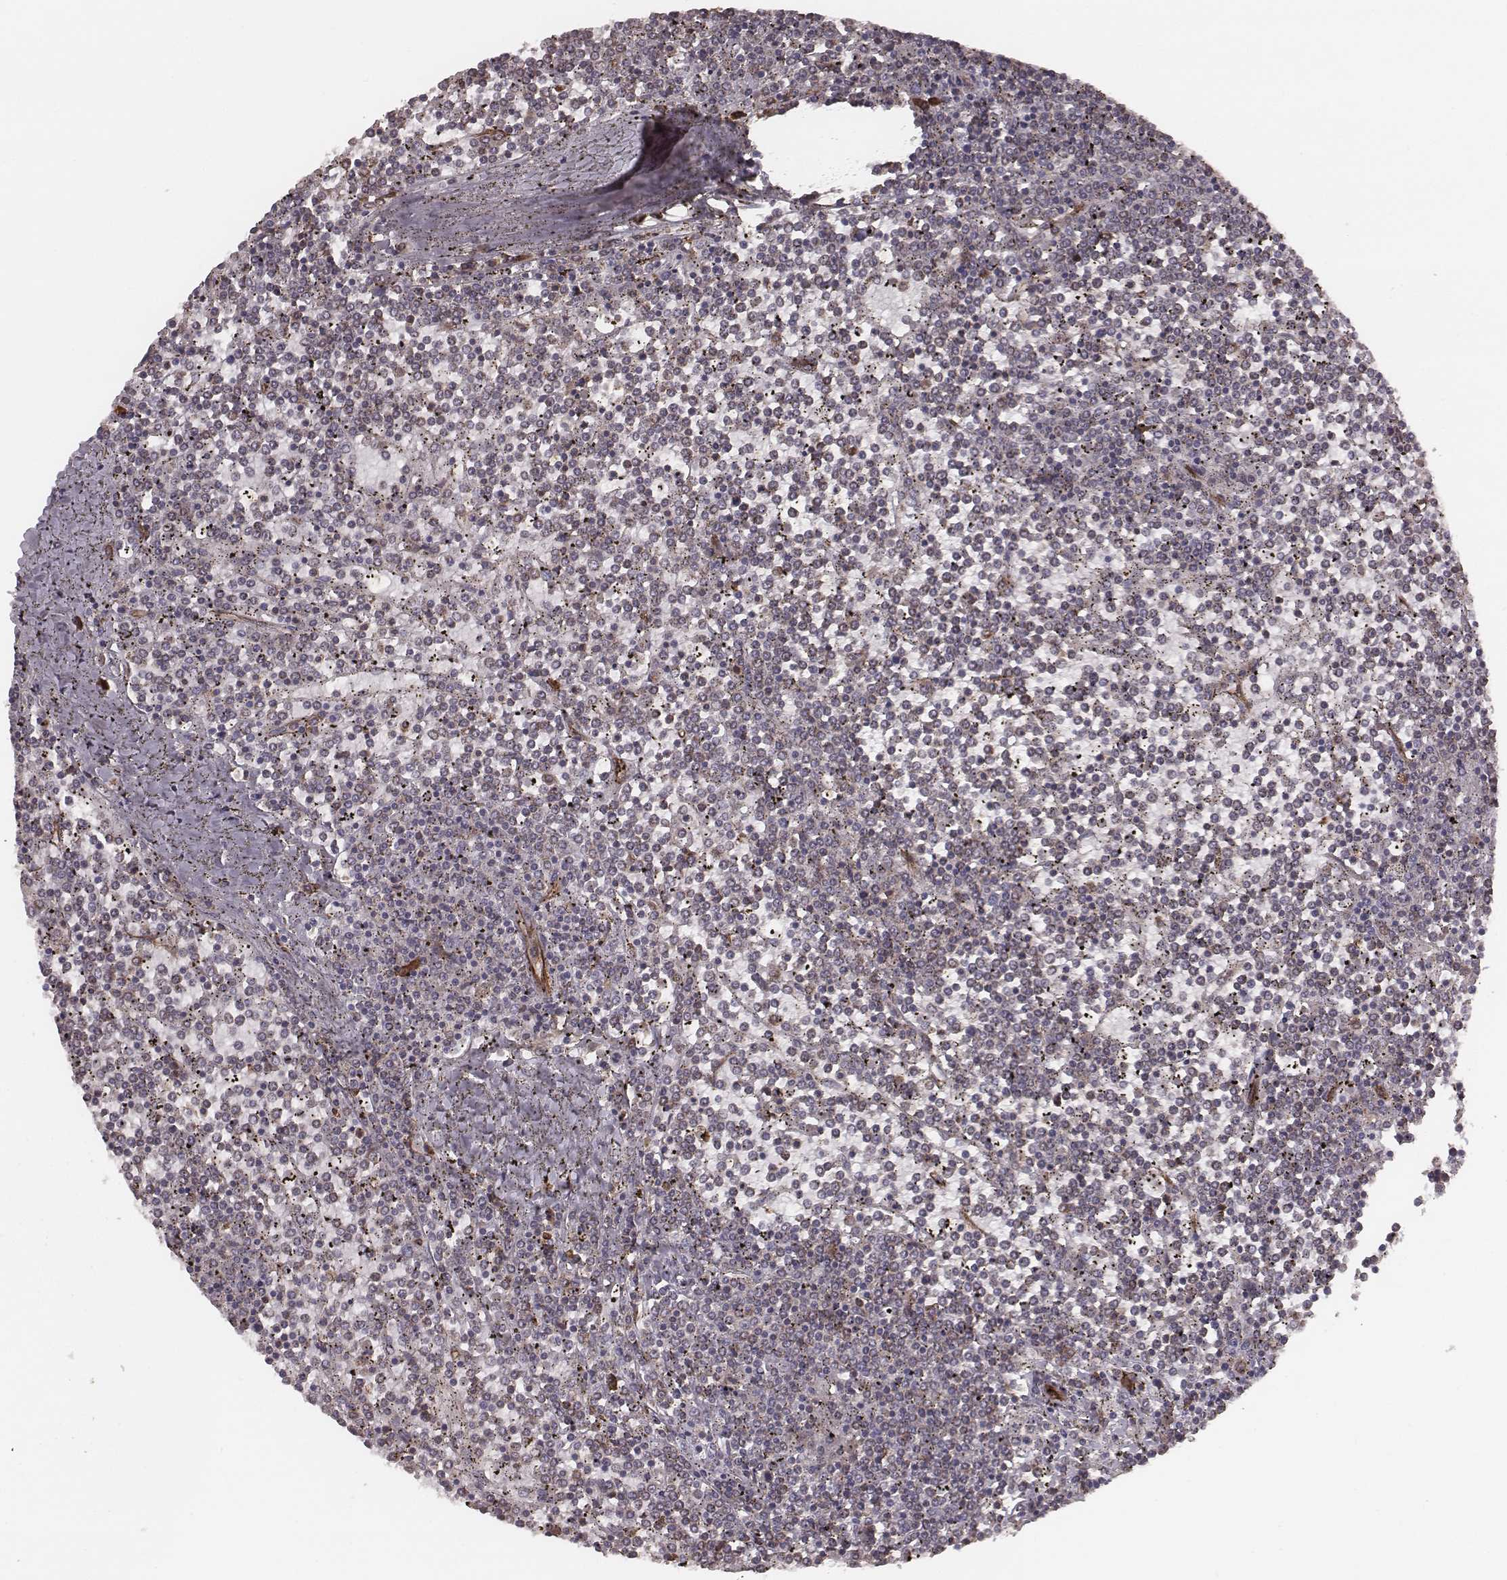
{"staining": {"intensity": "negative", "quantity": "none", "location": "none"}, "tissue": "lymphoma", "cell_type": "Tumor cells", "image_type": "cancer", "snomed": [{"axis": "morphology", "description": "Malignant lymphoma, non-Hodgkin's type, Low grade"}, {"axis": "topography", "description": "Spleen"}], "caption": "Immunohistochemistry (IHC) histopathology image of human malignant lymphoma, non-Hodgkin's type (low-grade) stained for a protein (brown), which reveals no expression in tumor cells.", "gene": "PALMD", "patient": {"sex": "female", "age": 19}}